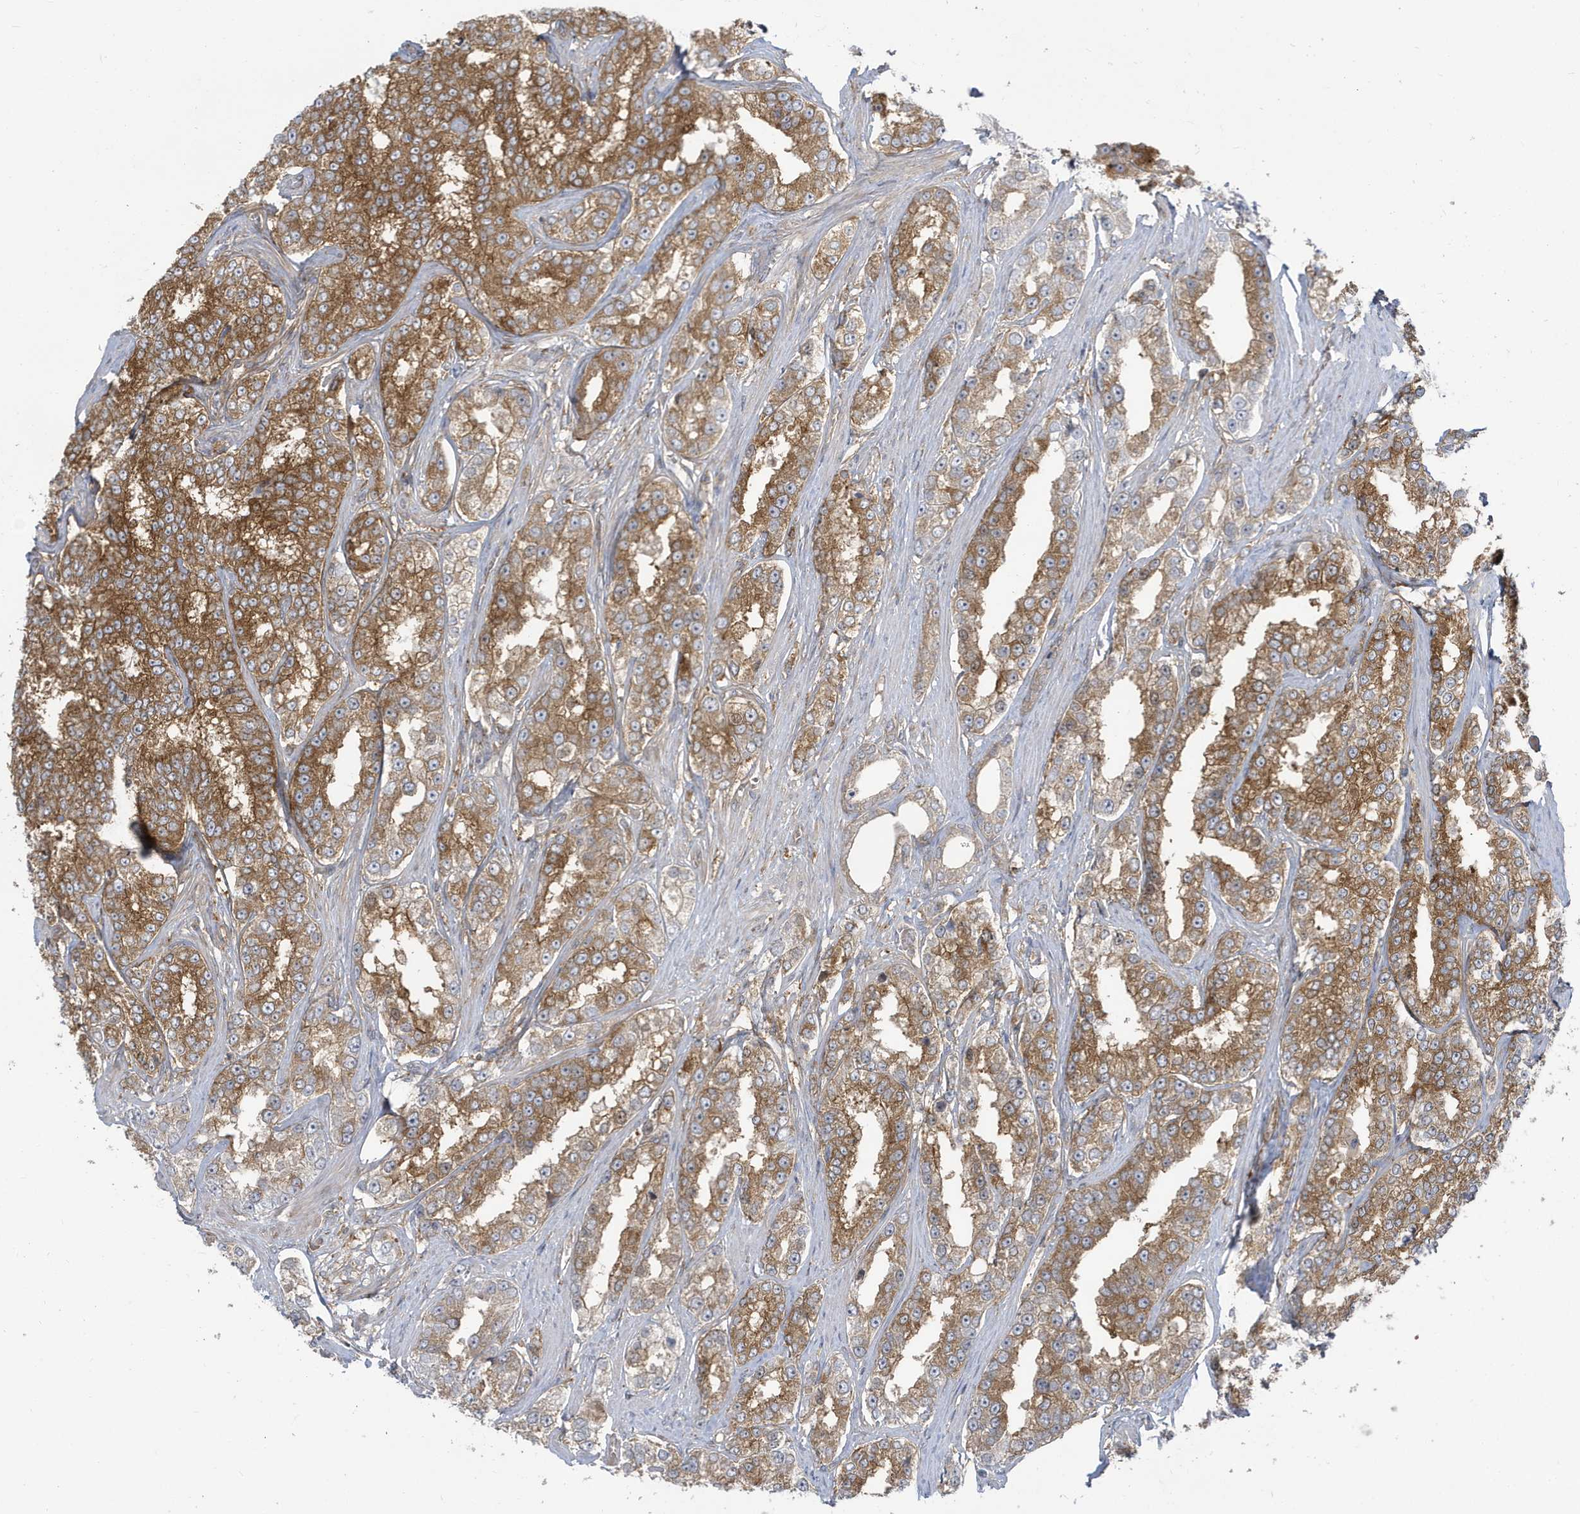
{"staining": {"intensity": "moderate", "quantity": ">75%", "location": "cytoplasmic/membranous"}, "tissue": "prostate cancer", "cell_type": "Tumor cells", "image_type": "cancer", "snomed": [{"axis": "morphology", "description": "Normal tissue, NOS"}, {"axis": "morphology", "description": "Adenocarcinoma, High grade"}, {"axis": "topography", "description": "Prostate"}], "caption": "DAB immunohistochemical staining of high-grade adenocarcinoma (prostate) displays moderate cytoplasmic/membranous protein expression in approximately >75% of tumor cells. (Brightfield microscopy of DAB IHC at high magnification).", "gene": "STAM", "patient": {"sex": "male", "age": 83}}